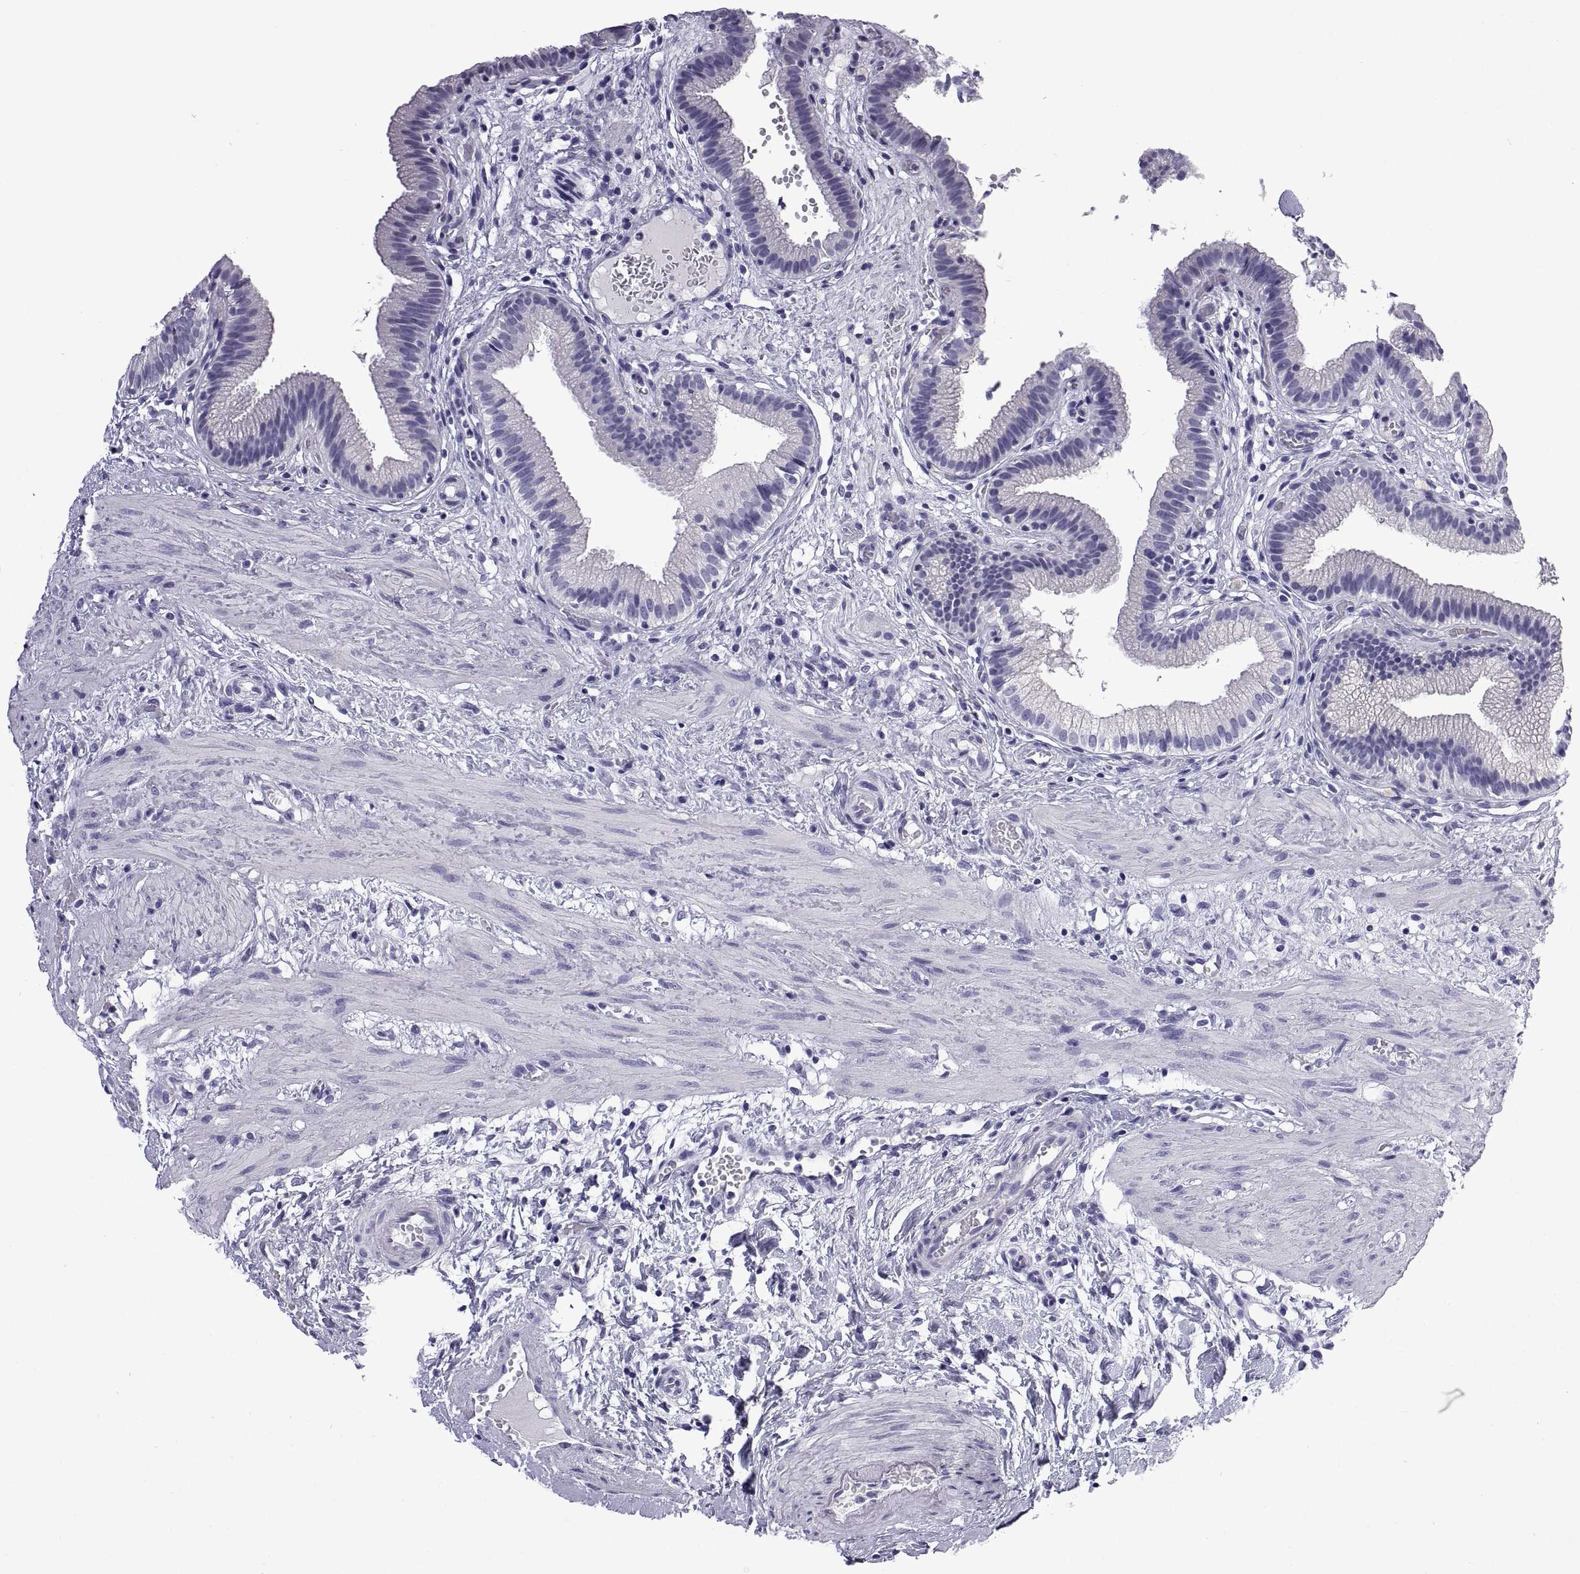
{"staining": {"intensity": "negative", "quantity": "none", "location": "none"}, "tissue": "gallbladder", "cell_type": "Glandular cells", "image_type": "normal", "snomed": [{"axis": "morphology", "description": "Normal tissue, NOS"}, {"axis": "topography", "description": "Gallbladder"}], "caption": "This photomicrograph is of unremarkable gallbladder stained with immunohistochemistry (IHC) to label a protein in brown with the nuclei are counter-stained blue. There is no staining in glandular cells.", "gene": "CRISP1", "patient": {"sex": "female", "age": 24}}